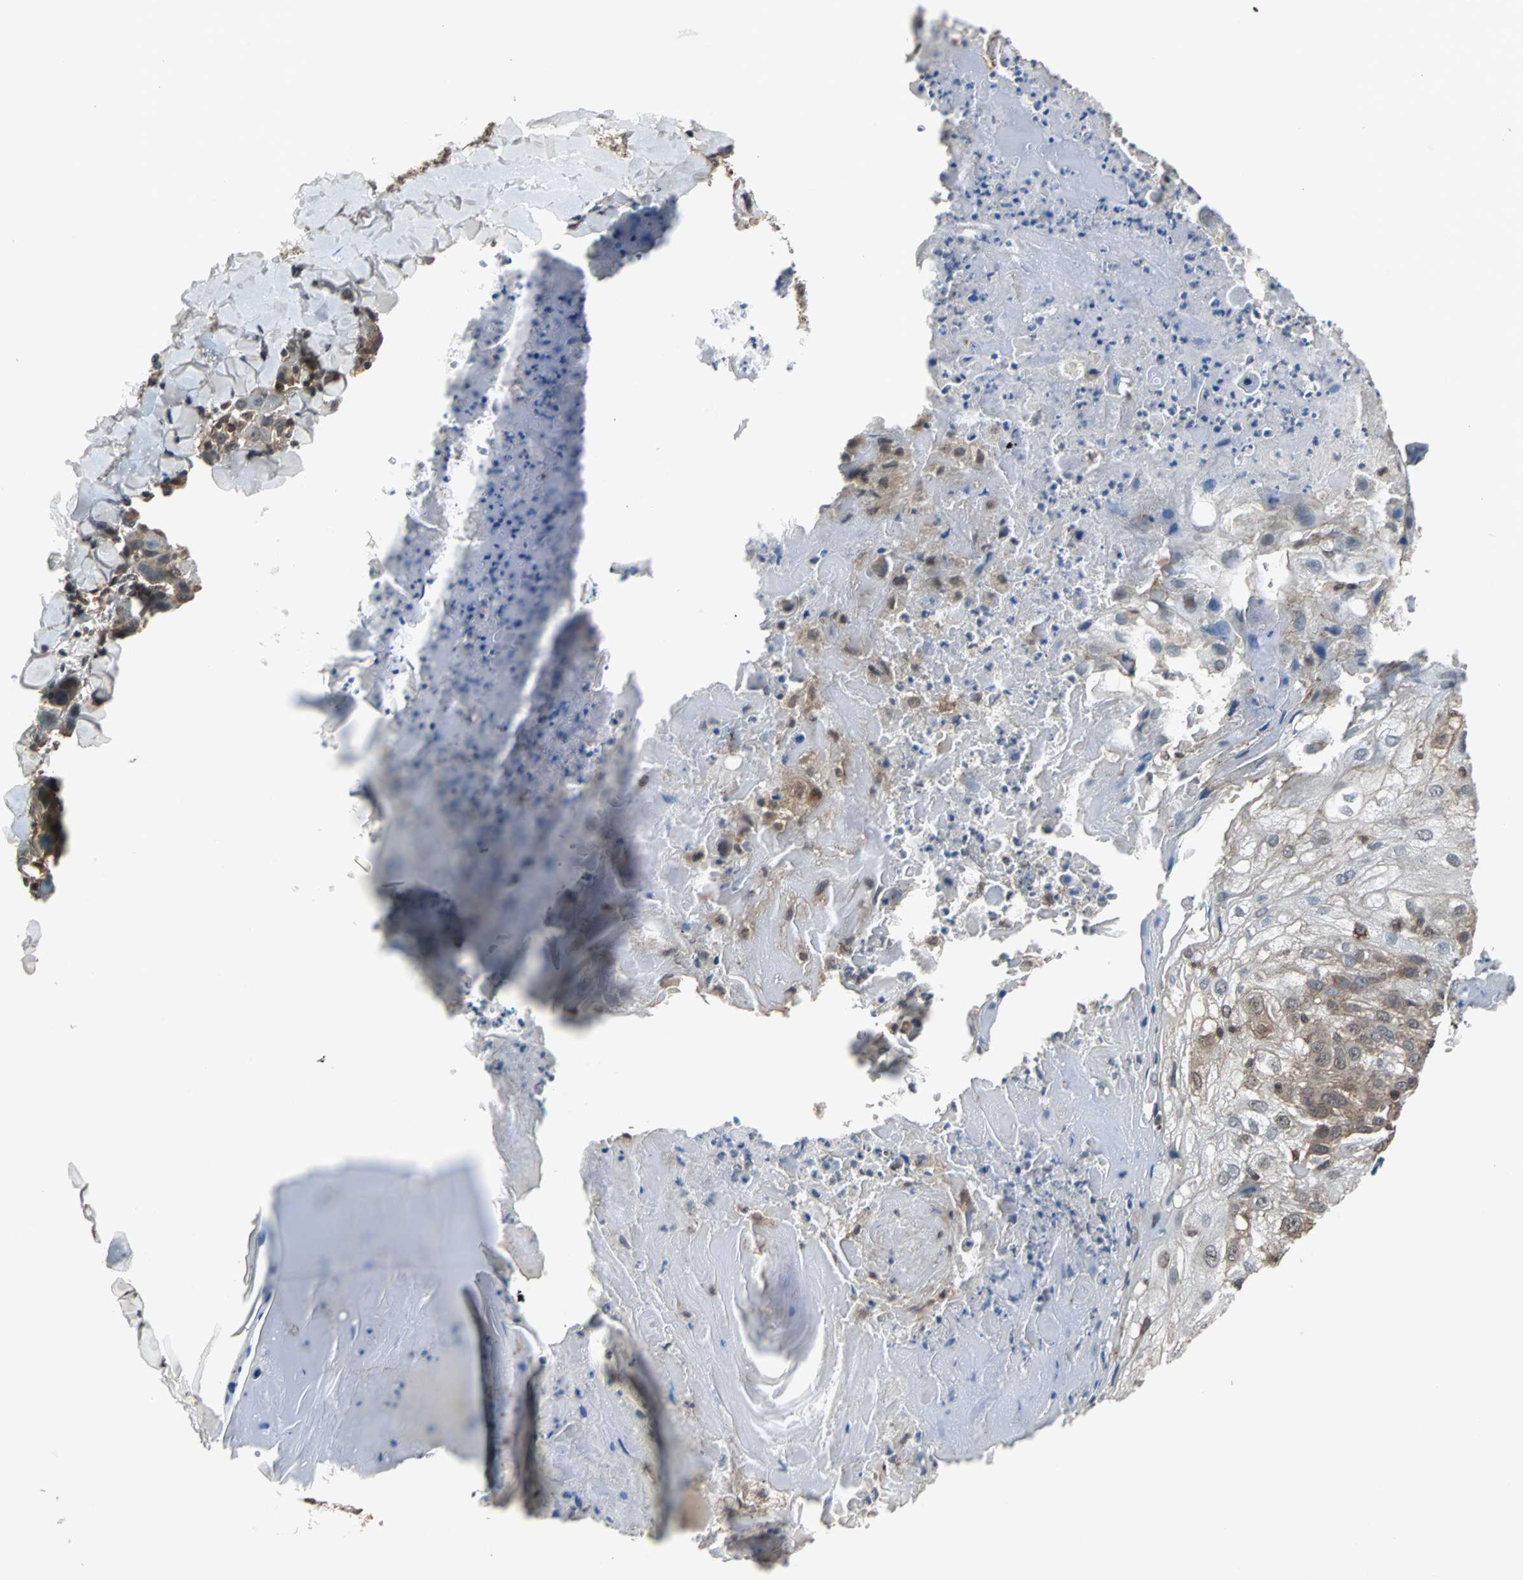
{"staining": {"intensity": "weak", "quantity": "25%-75%", "location": "cytoplasmic/membranous"}, "tissue": "skin cancer", "cell_type": "Tumor cells", "image_type": "cancer", "snomed": [{"axis": "morphology", "description": "Normal tissue, NOS"}, {"axis": "morphology", "description": "Squamous cell carcinoma, NOS"}, {"axis": "topography", "description": "Skin"}], "caption": "There is low levels of weak cytoplasmic/membranous staining in tumor cells of skin squamous cell carcinoma, as demonstrated by immunohistochemical staining (brown color).", "gene": "LSR", "patient": {"sex": "female", "age": 83}}